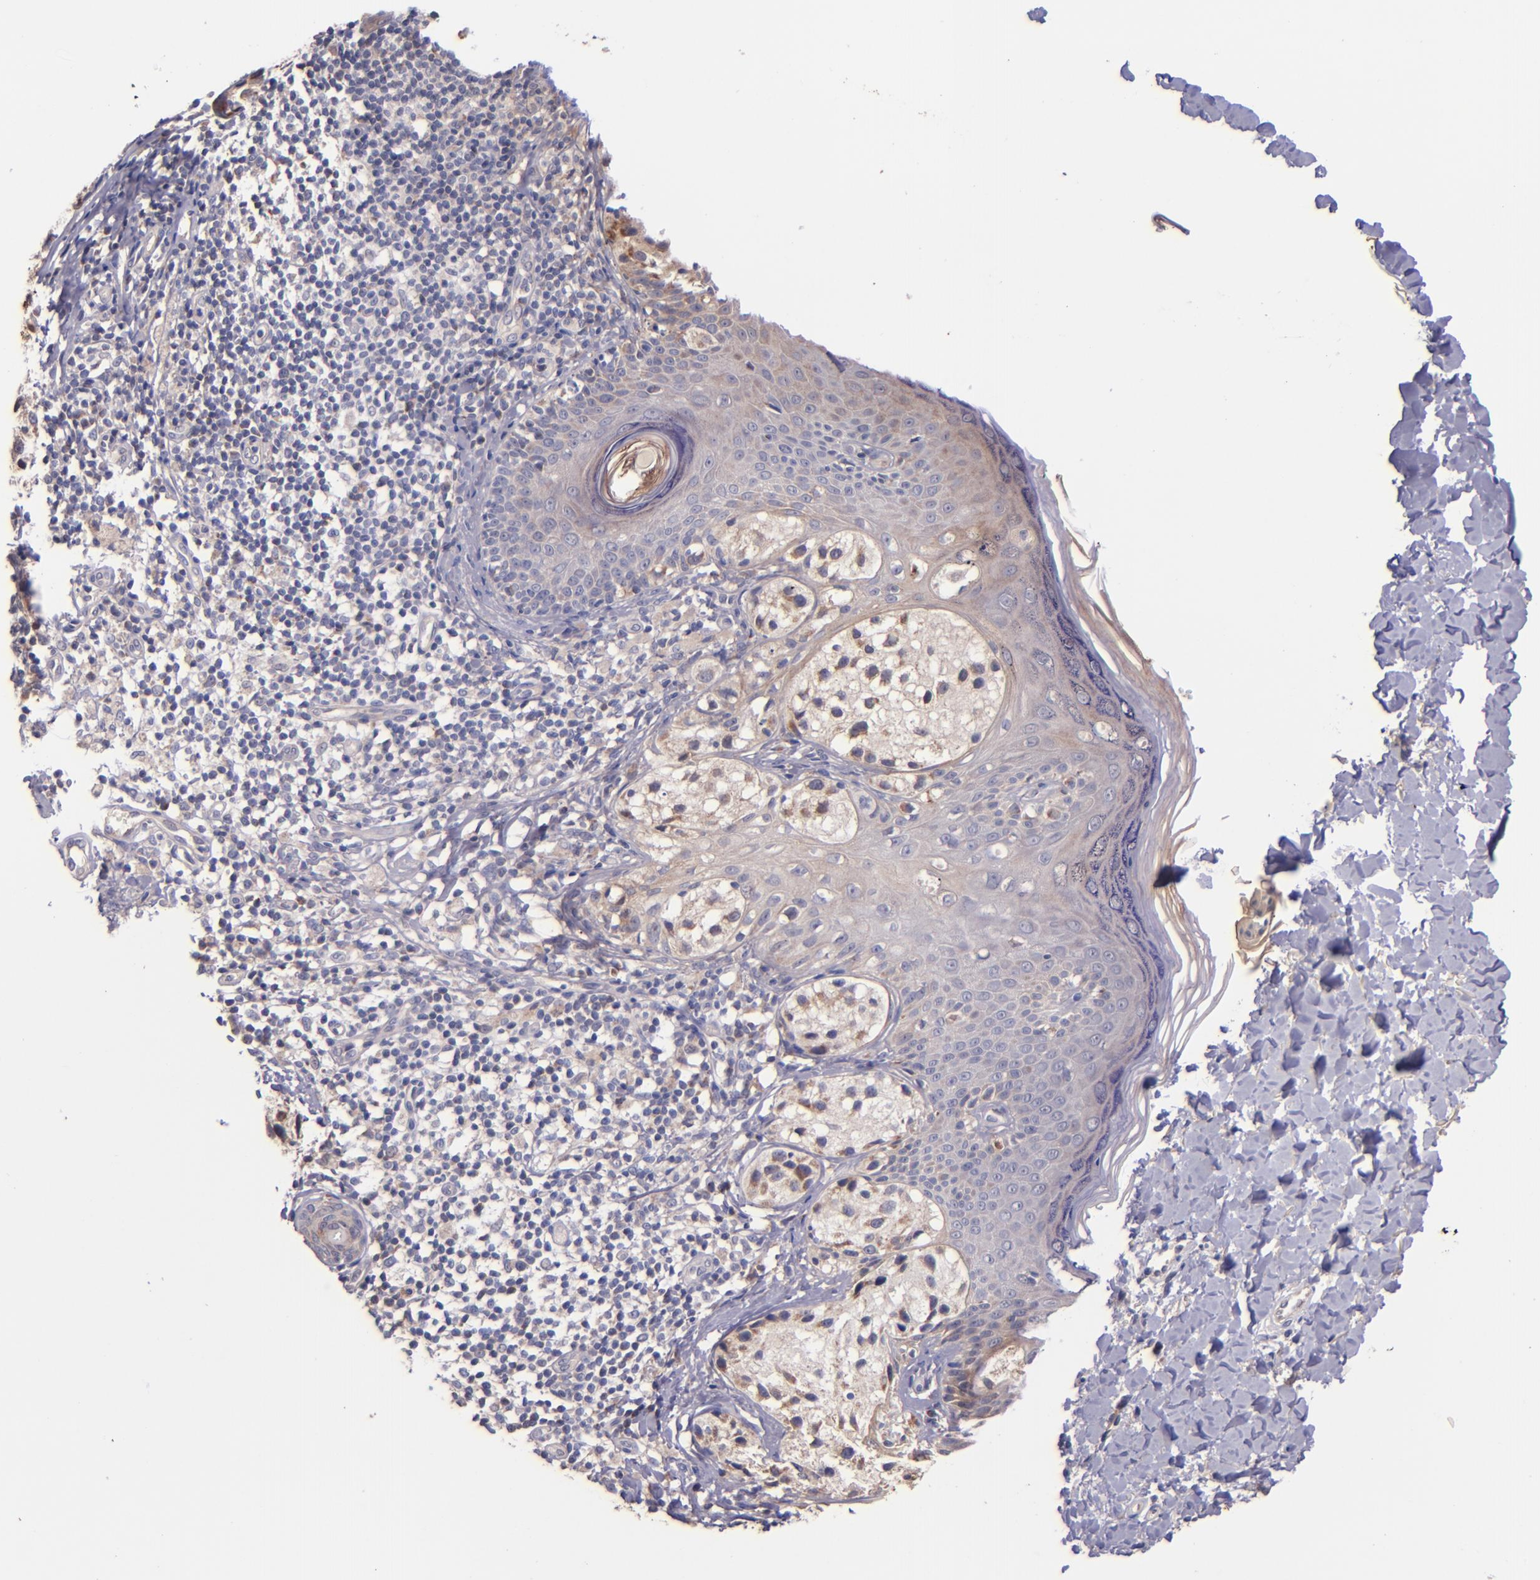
{"staining": {"intensity": "weak", "quantity": "25%-75%", "location": "cytoplasmic/membranous"}, "tissue": "melanoma", "cell_type": "Tumor cells", "image_type": "cancer", "snomed": [{"axis": "morphology", "description": "Malignant melanoma, NOS"}, {"axis": "topography", "description": "Skin"}], "caption": "This image shows immunohistochemistry staining of melanoma, with low weak cytoplasmic/membranous positivity in approximately 25%-75% of tumor cells.", "gene": "SHC1", "patient": {"sex": "male", "age": 23}}